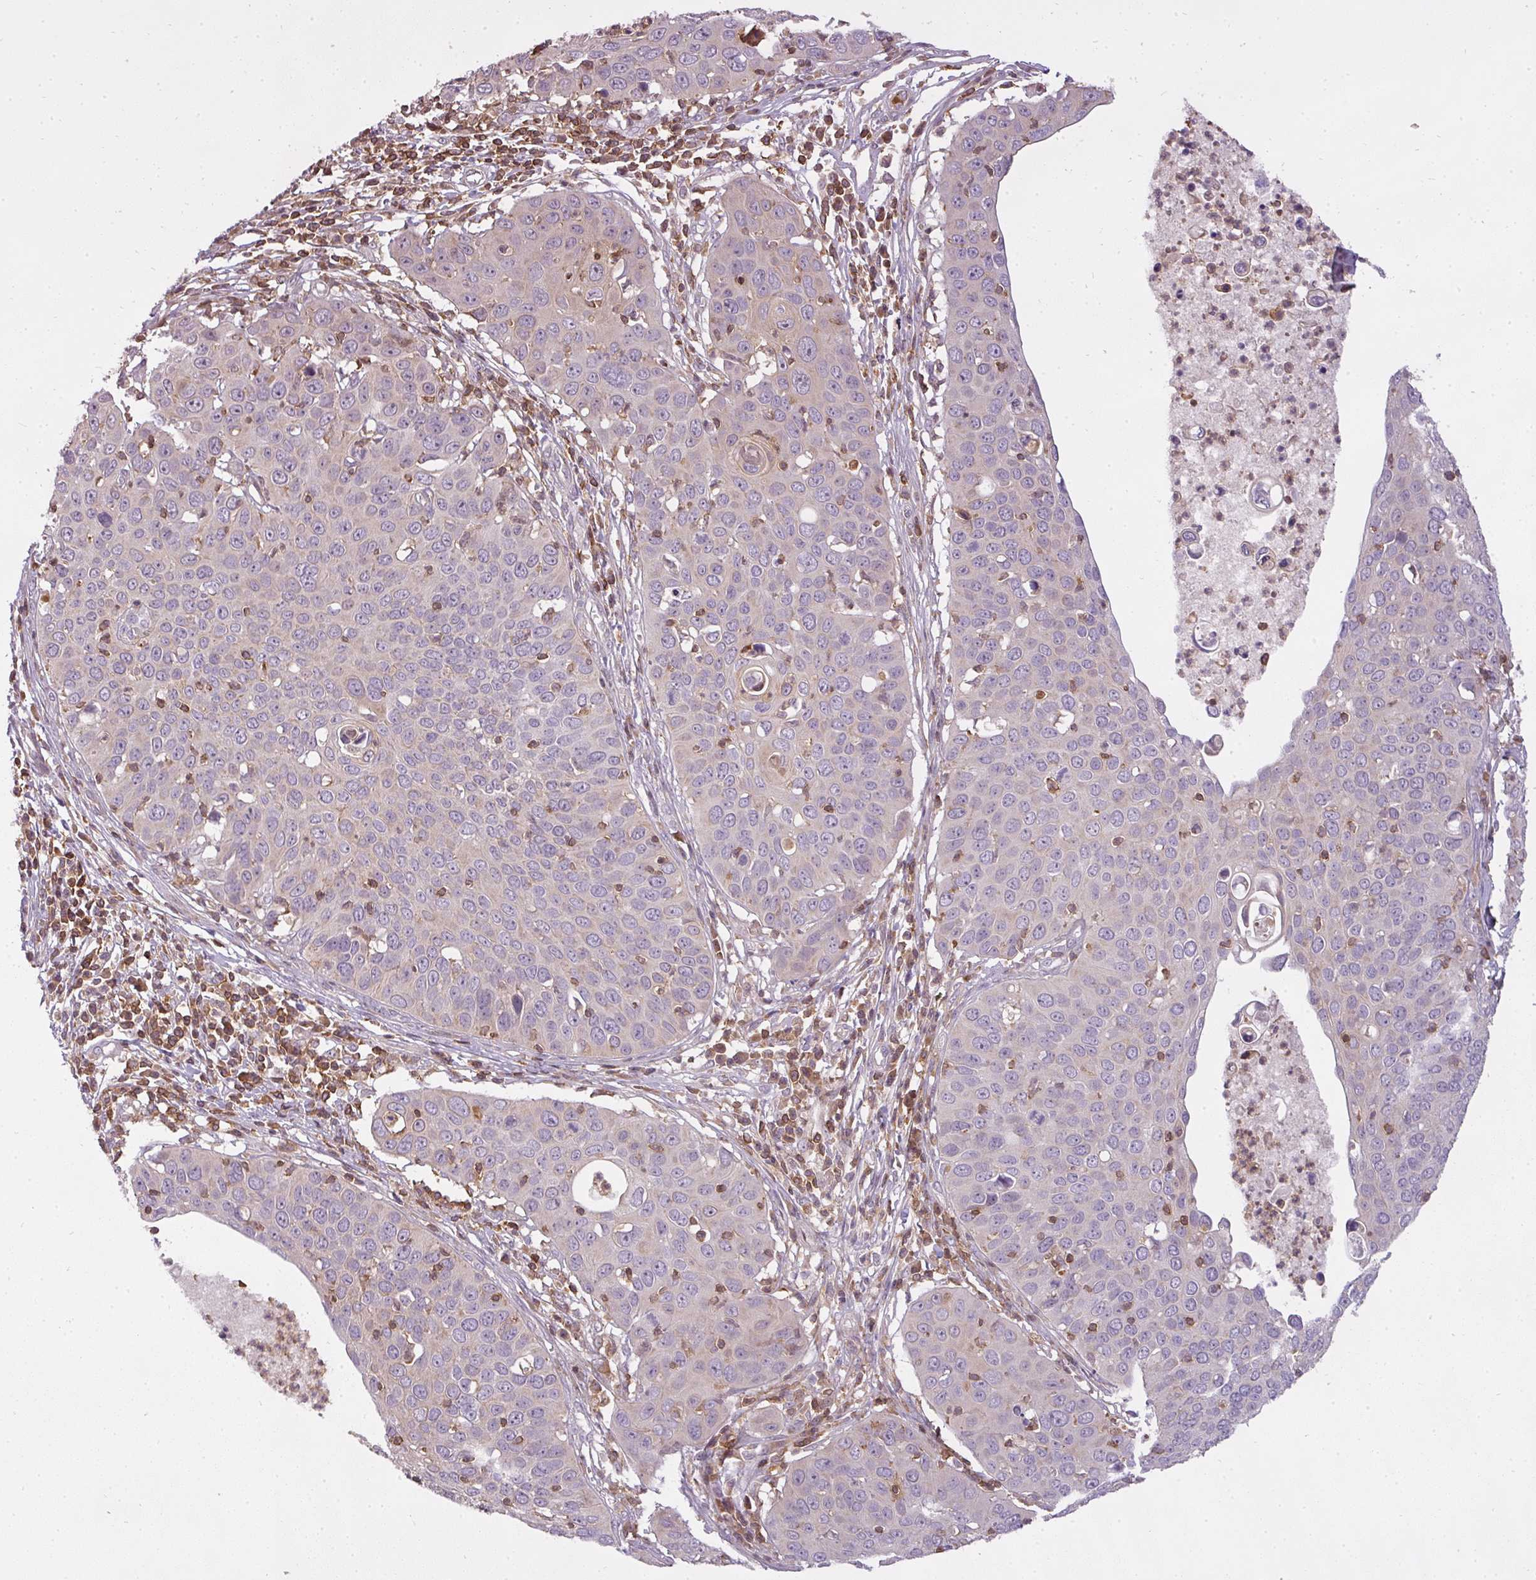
{"staining": {"intensity": "negative", "quantity": "none", "location": "none"}, "tissue": "cervical cancer", "cell_type": "Tumor cells", "image_type": "cancer", "snomed": [{"axis": "morphology", "description": "Squamous cell carcinoma, NOS"}, {"axis": "topography", "description": "Cervix"}], "caption": "Protein analysis of cervical cancer (squamous cell carcinoma) exhibits no significant positivity in tumor cells.", "gene": "STK4", "patient": {"sex": "female", "age": 36}}